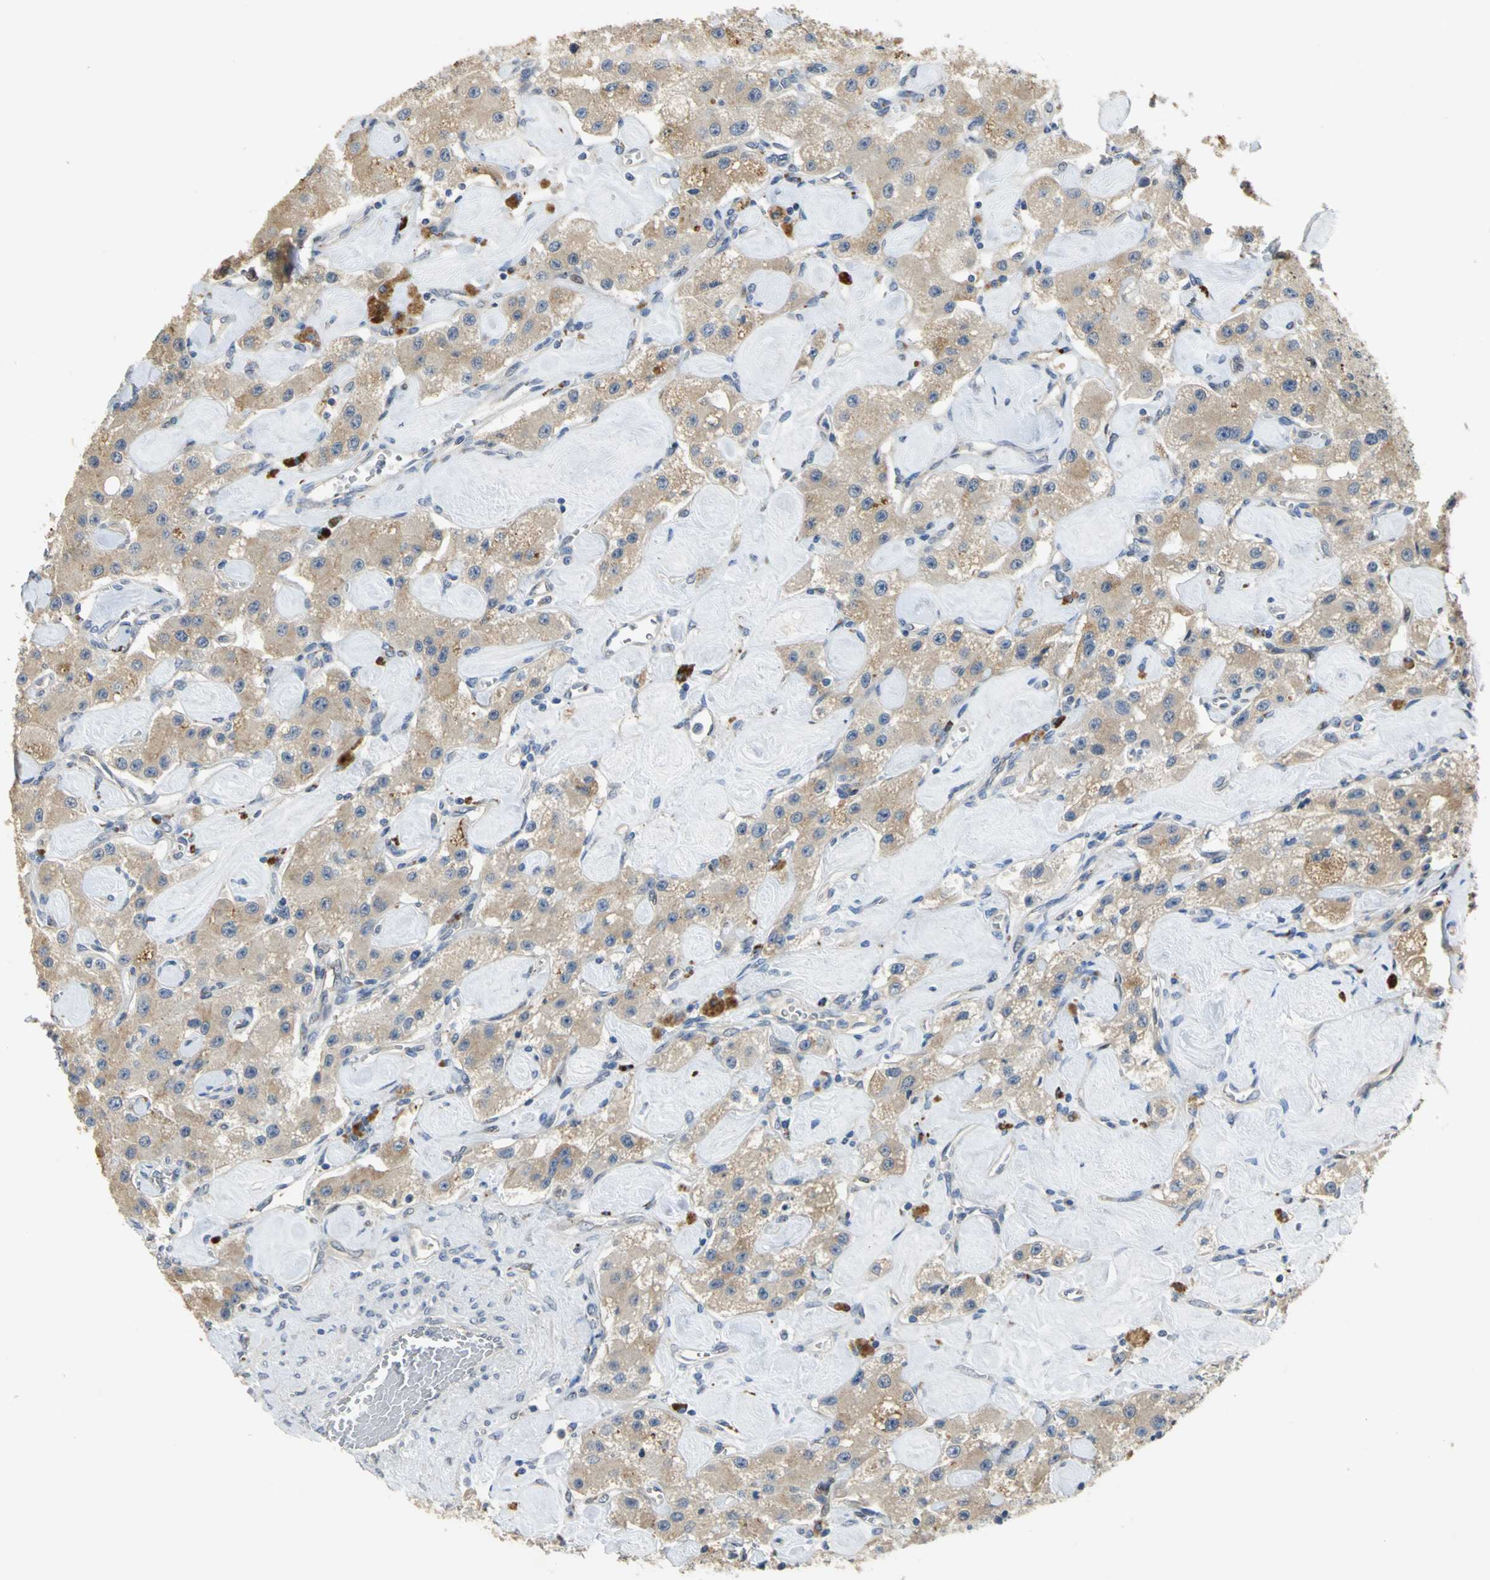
{"staining": {"intensity": "moderate", "quantity": ">75%", "location": "cytoplasmic/membranous"}, "tissue": "carcinoid", "cell_type": "Tumor cells", "image_type": "cancer", "snomed": [{"axis": "morphology", "description": "Carcinoid, malignant, NOS"}, {"axis": "topography", "description": "Pancreas"}], "caption": "High-power microscopy captured an immunohistochemistry histopathology image of carcinoid, revealing moderate cytoplasmic/membranous expression in approximately >75% of tumor cells. Using DAB (brown) and hematoxylin (blue) stains, captured at high magnification using brightfield microscopy.", "gene": "IL17RB", "patient": {"sex": "male", "age": 41}}